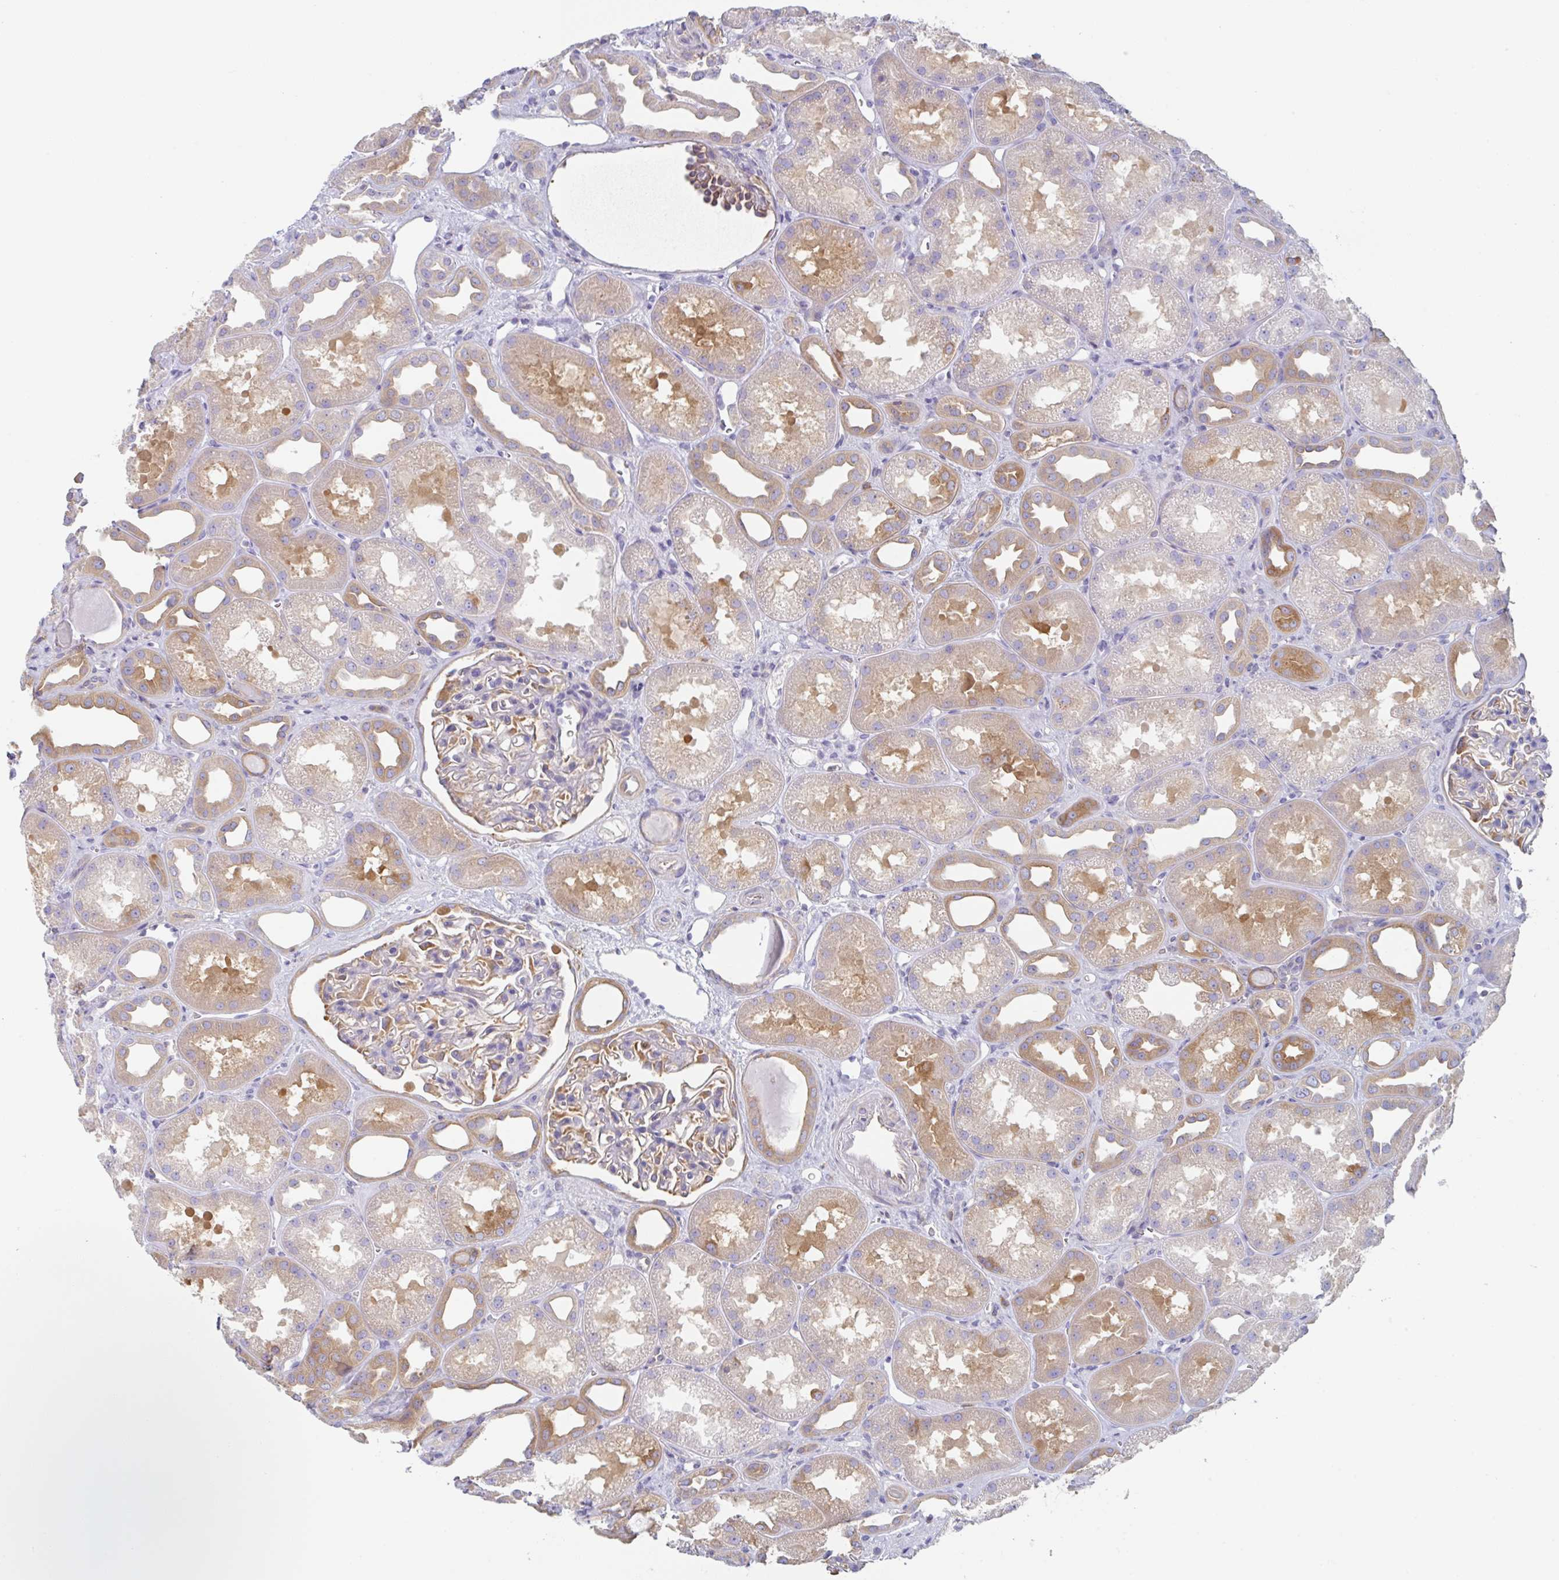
{"staining": {"intensity": "moderate", "quantity": "<25%", "location": "cytoplasmic/membranous"}, "tissue": "kidney", "cell_type": "Cells in glomeruli", "image_type": "normal", "snomed": [{"axis": "morphology", "description": "Normal tissue, NOS"}, {"axis": "topography", "description": "Kidney"}], "caption": "Approximately <25% of cells in glomeruli in unremarkable kidney reveal moderate cytoplasmic/membranous protein staining as visualized by brown immunohistochemical staining.", "gene": "AMPD2", "patient": {"sex": "male", "age": 61}}